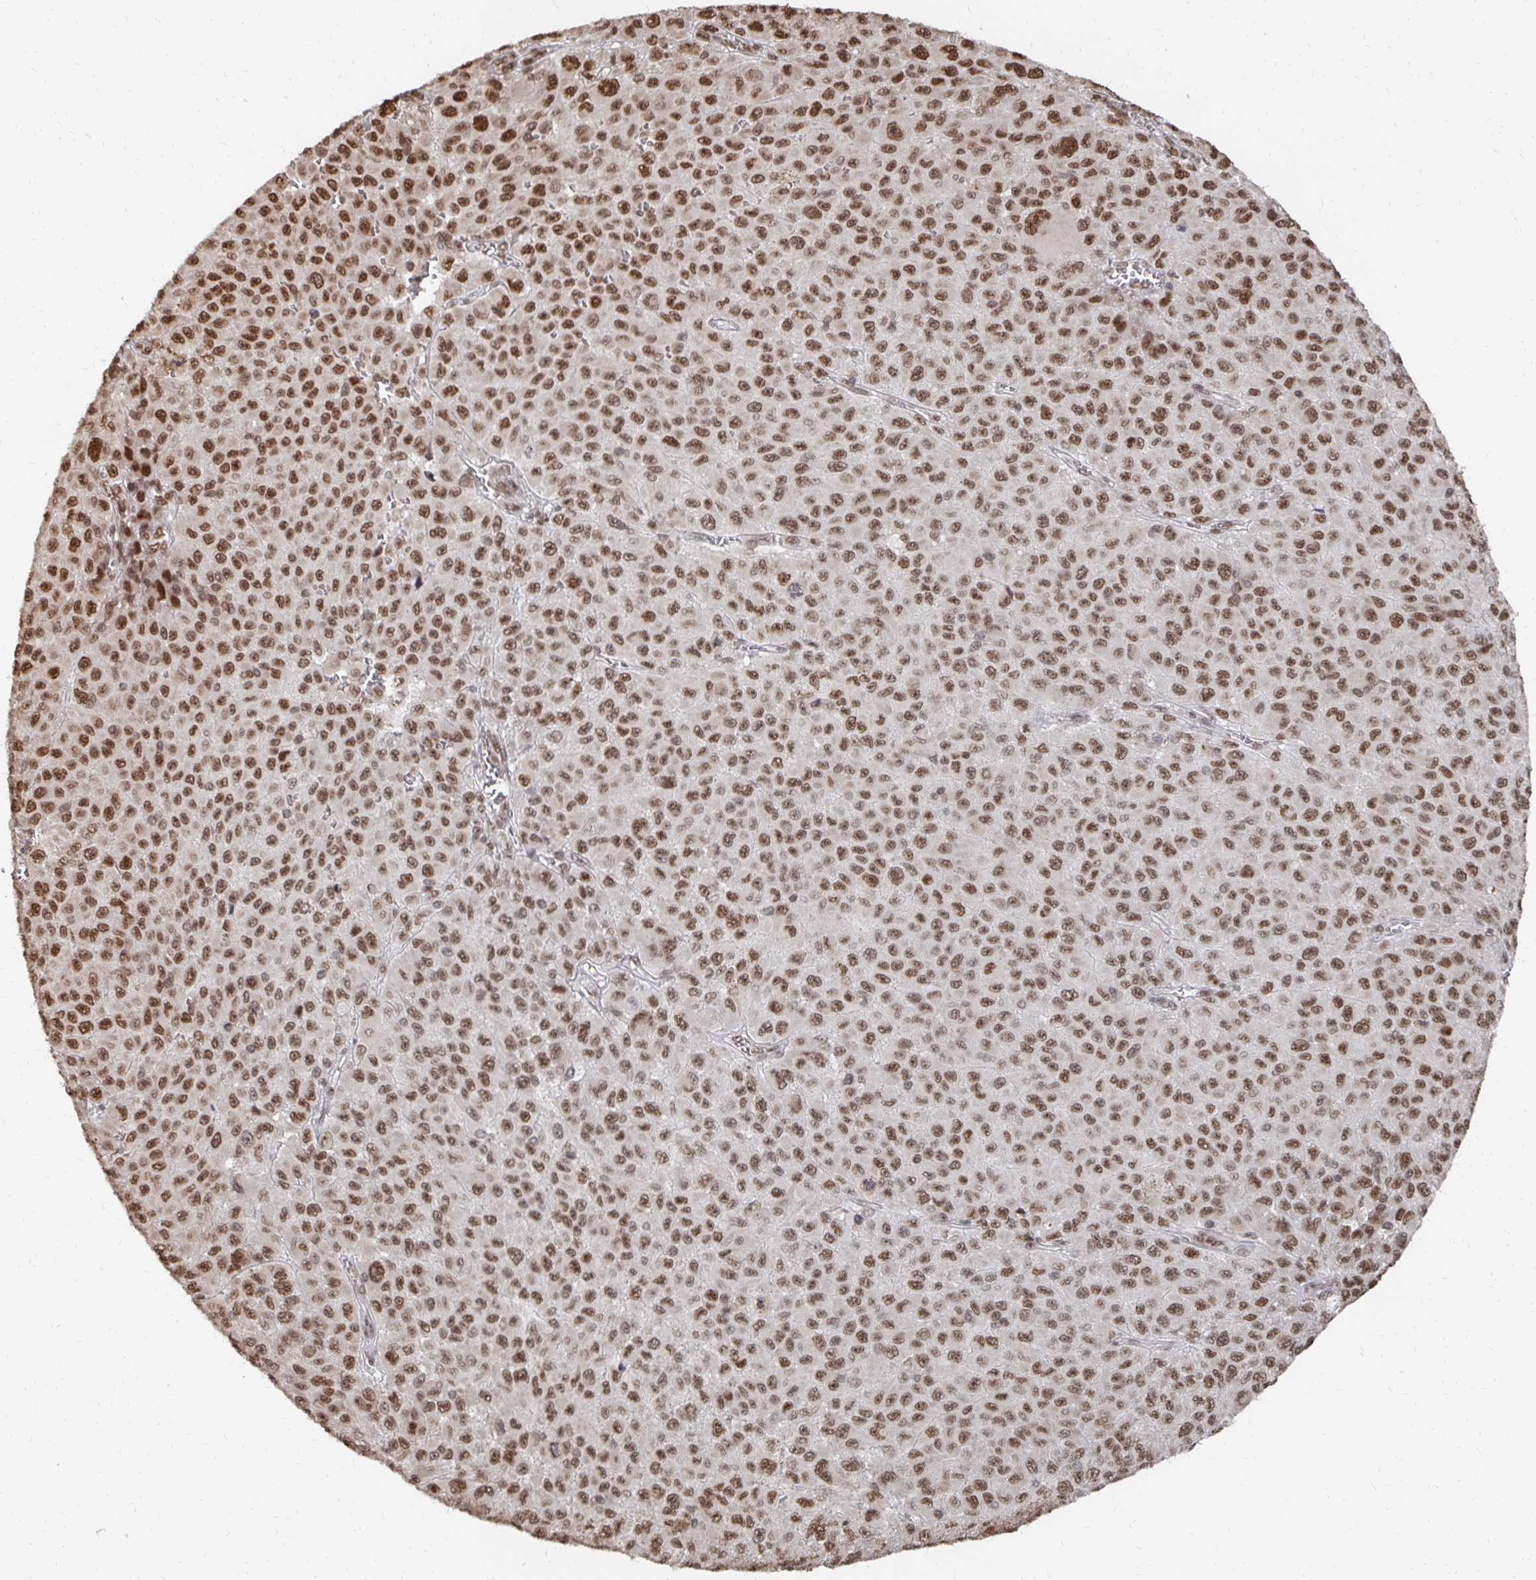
{"staining": {"intensity": "strong", "quantity": ">75%", "location": "nuclear"}, "tissue": "melanoma", "cell_type": "Tumor cells", "image_type": "cancer", "snomed": [{"axis": "morphology", "description": "Malignant melanoma, NOS"}, {"axis": "topography", "description": "Skin"}], "caption": "Immunohistochemistry staining of malignant melanoma, which demonstrates high levels of strong nuclear expression in approximately >75% of tumor cells indicating strong nuclear protein expression. The staining was performed using DAB (3,3'-diaminobenzidine) (brown) for protein detection and nuclei were counterstained in hematoxylin (blue).", "gene": "GTF3C6", "patient": {"sex": "male", "age": 73}}